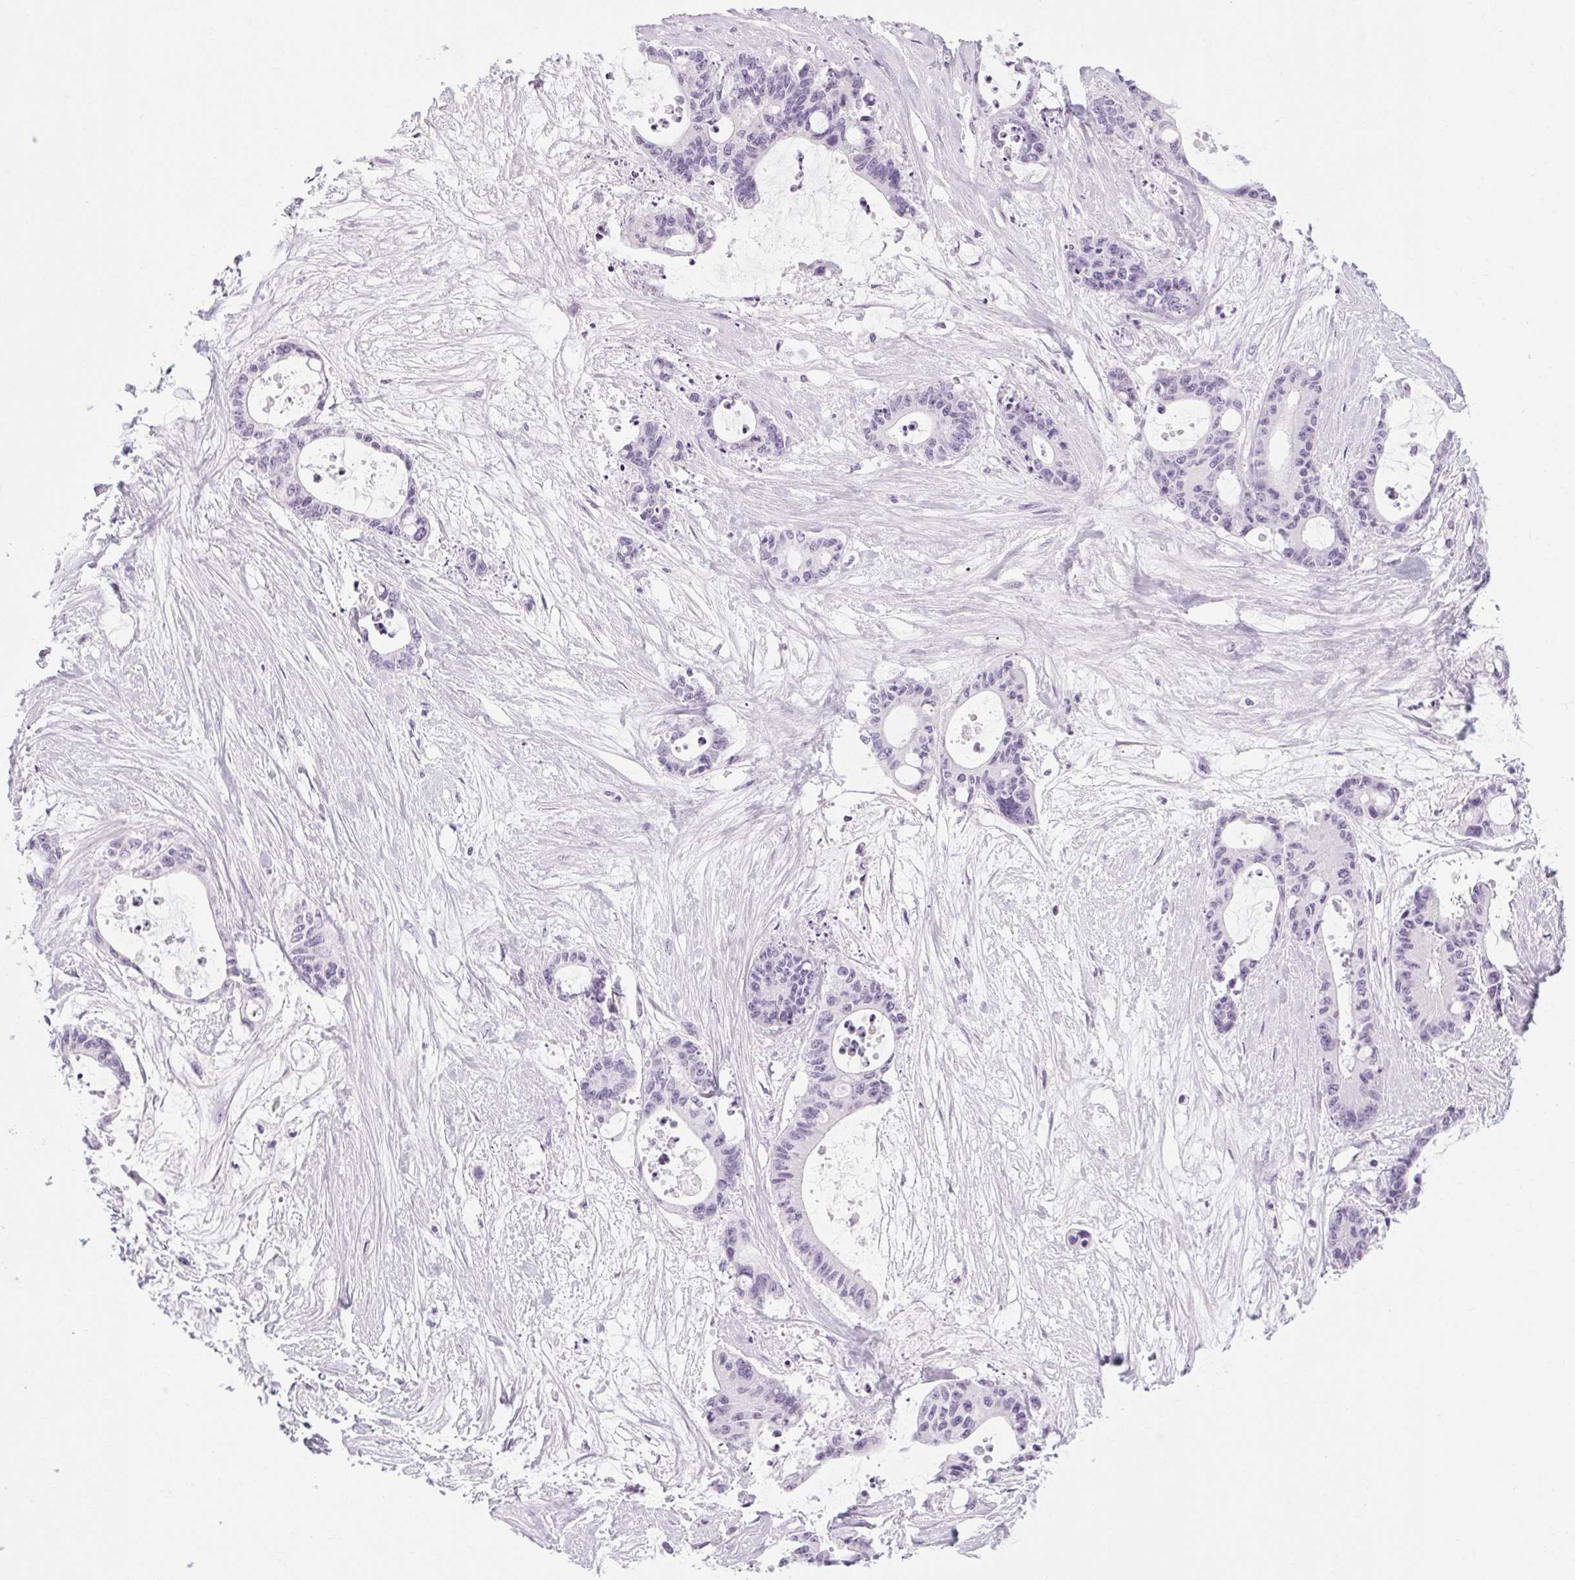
{"staining": {"intensity": "negative", "quantity": "none", "location": "none"}, "tissue": "liver cancer", "cell_type": "Tumor cells", "image_type": "cancer", "snomed": [{"axis": "morphology", "description": "Normal tissue, NOS"}, {"axis": "morphology", "description": "Cholangiocarcinoma"}, {"axis": "topography", "description": "Liver"}, {"axis": "topography", "description": "Peripheral nerve tissue"}], "caption": "The immunohistochemistry (IHC) photomicrograph has no significant expression in tumor cells of cholangiocarcinoma (liver) tissue. (Brightfield microscopy of DAB IHC at high magnification).", "gene": "POMC", "patient": {"sex": "female", "age": 73}}